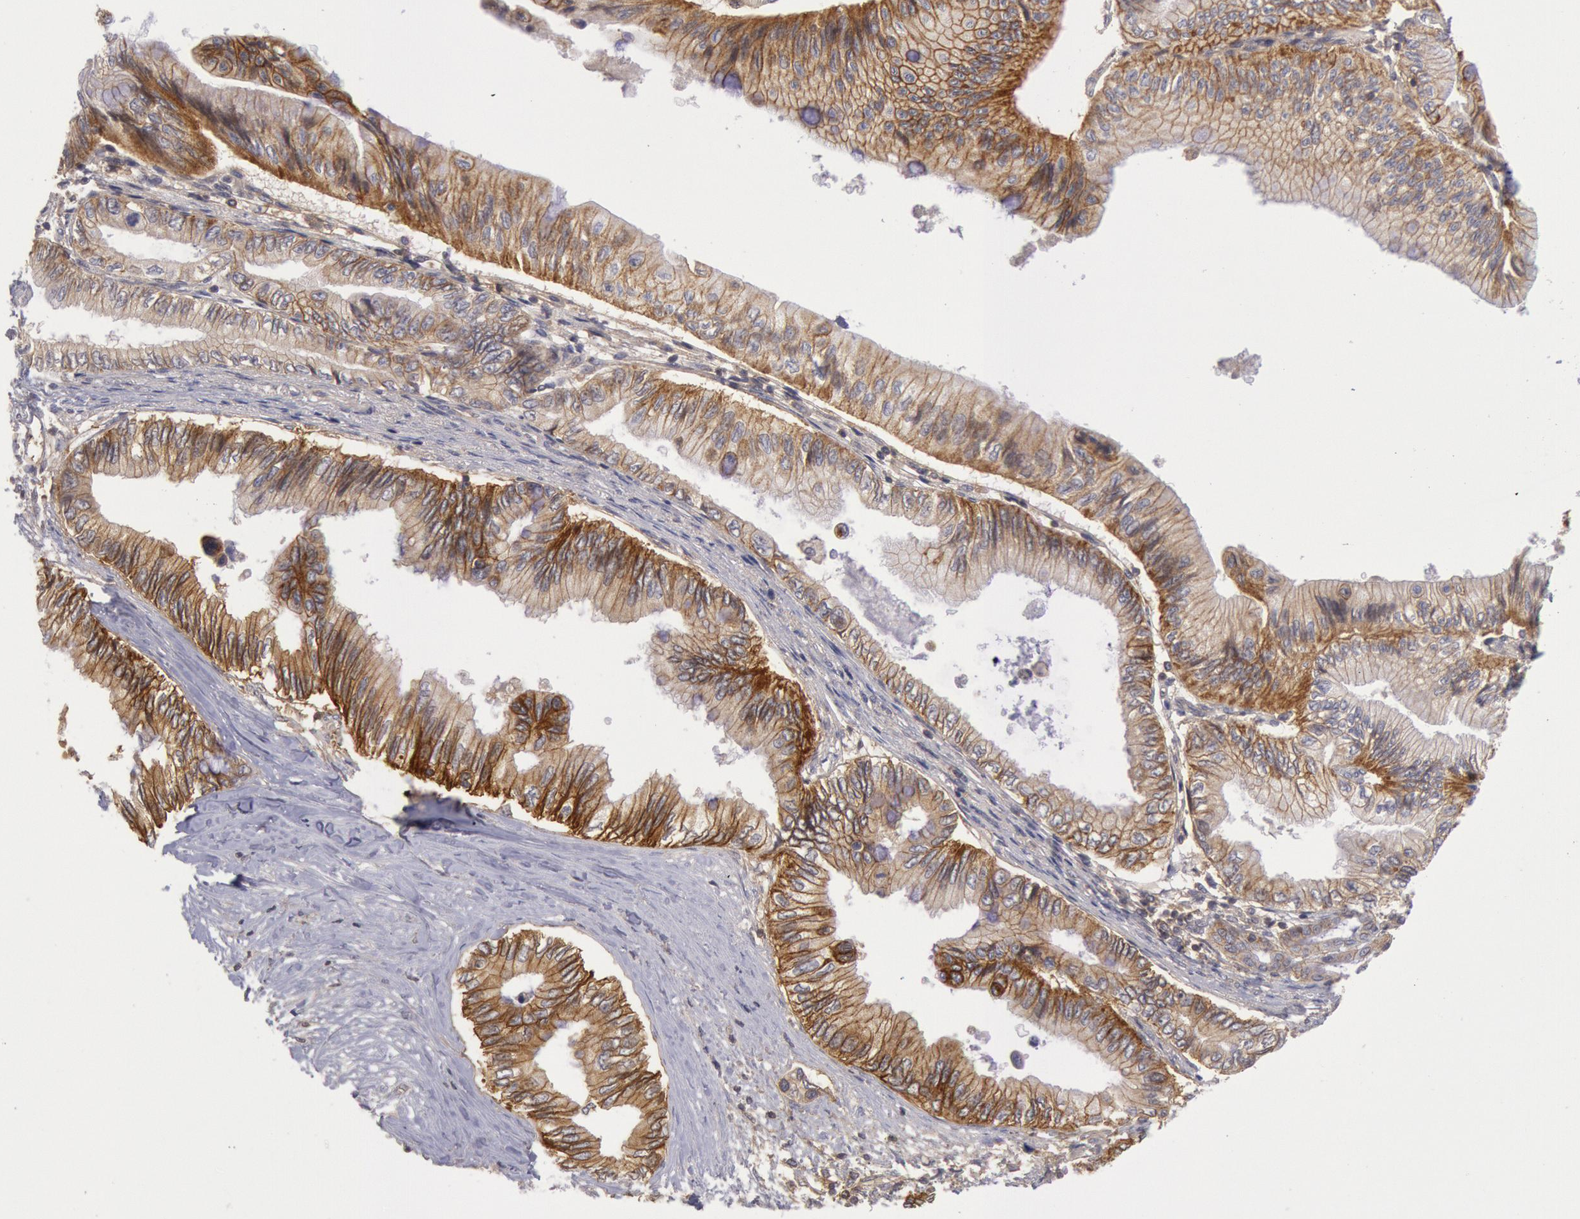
{"staining": {"intensity": "moderate", "quantity": "25%-75%", "location": "cytoplasmic/membranous"}, "tissue": "pancreatic cancer", "cell_type": "Tumor cells", "image_type": "cancer", "snomed": [{"axis": "morphology", "description": "Adenocarcinoma, NOS"}, {"axis": "topography", "description": "Pancreas"}], "caption": "Moderate cytoplasmic/membranous staining for a protein is identified in approximately 25%-75% of tumor cells of pancreatic cancer using immunohistochemistry.", "gene": "STX4", "patient": {"sex": "female", "age": 66}}